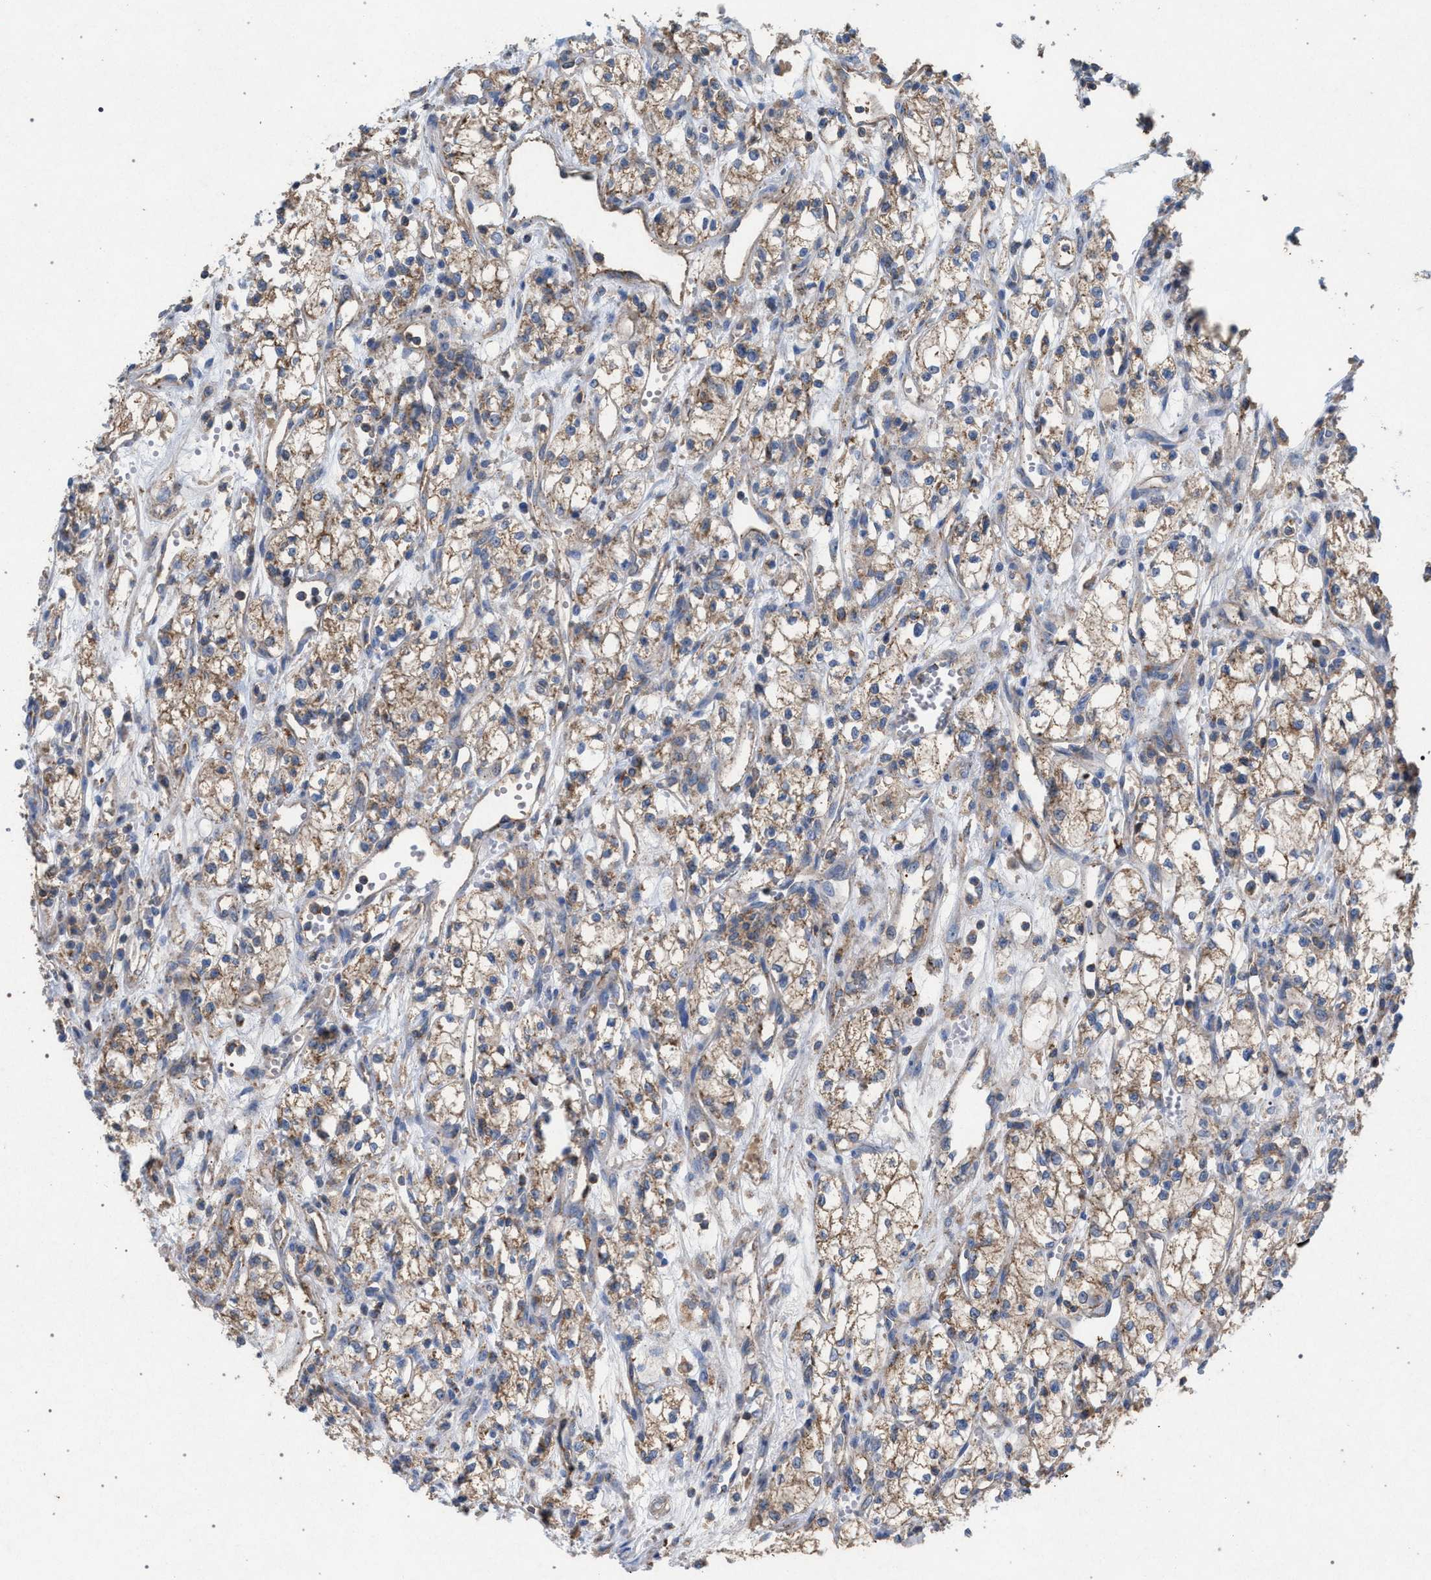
{"staining": {"intensity": "weak", "quantity": ">75%", "location": "cytoplasmic/membranous"}, "tissue": "renal cancer", "cell_type": "Tumor cells", "image_type": "cancer", "snomed": [{"axis": "morphology", "description": "Adenocarcinoma, NOS"}, {"axis": "topography", "description": "Kidney"}], "caption": "Immunohistochemical staining of human renal adenocarcinoma shows low levels of weak cytoplasmic/membranous positivity in approximately >75% of tumor cells.", "gene": "VPS13A", "patient": {"sex": "male", "age": 59}}